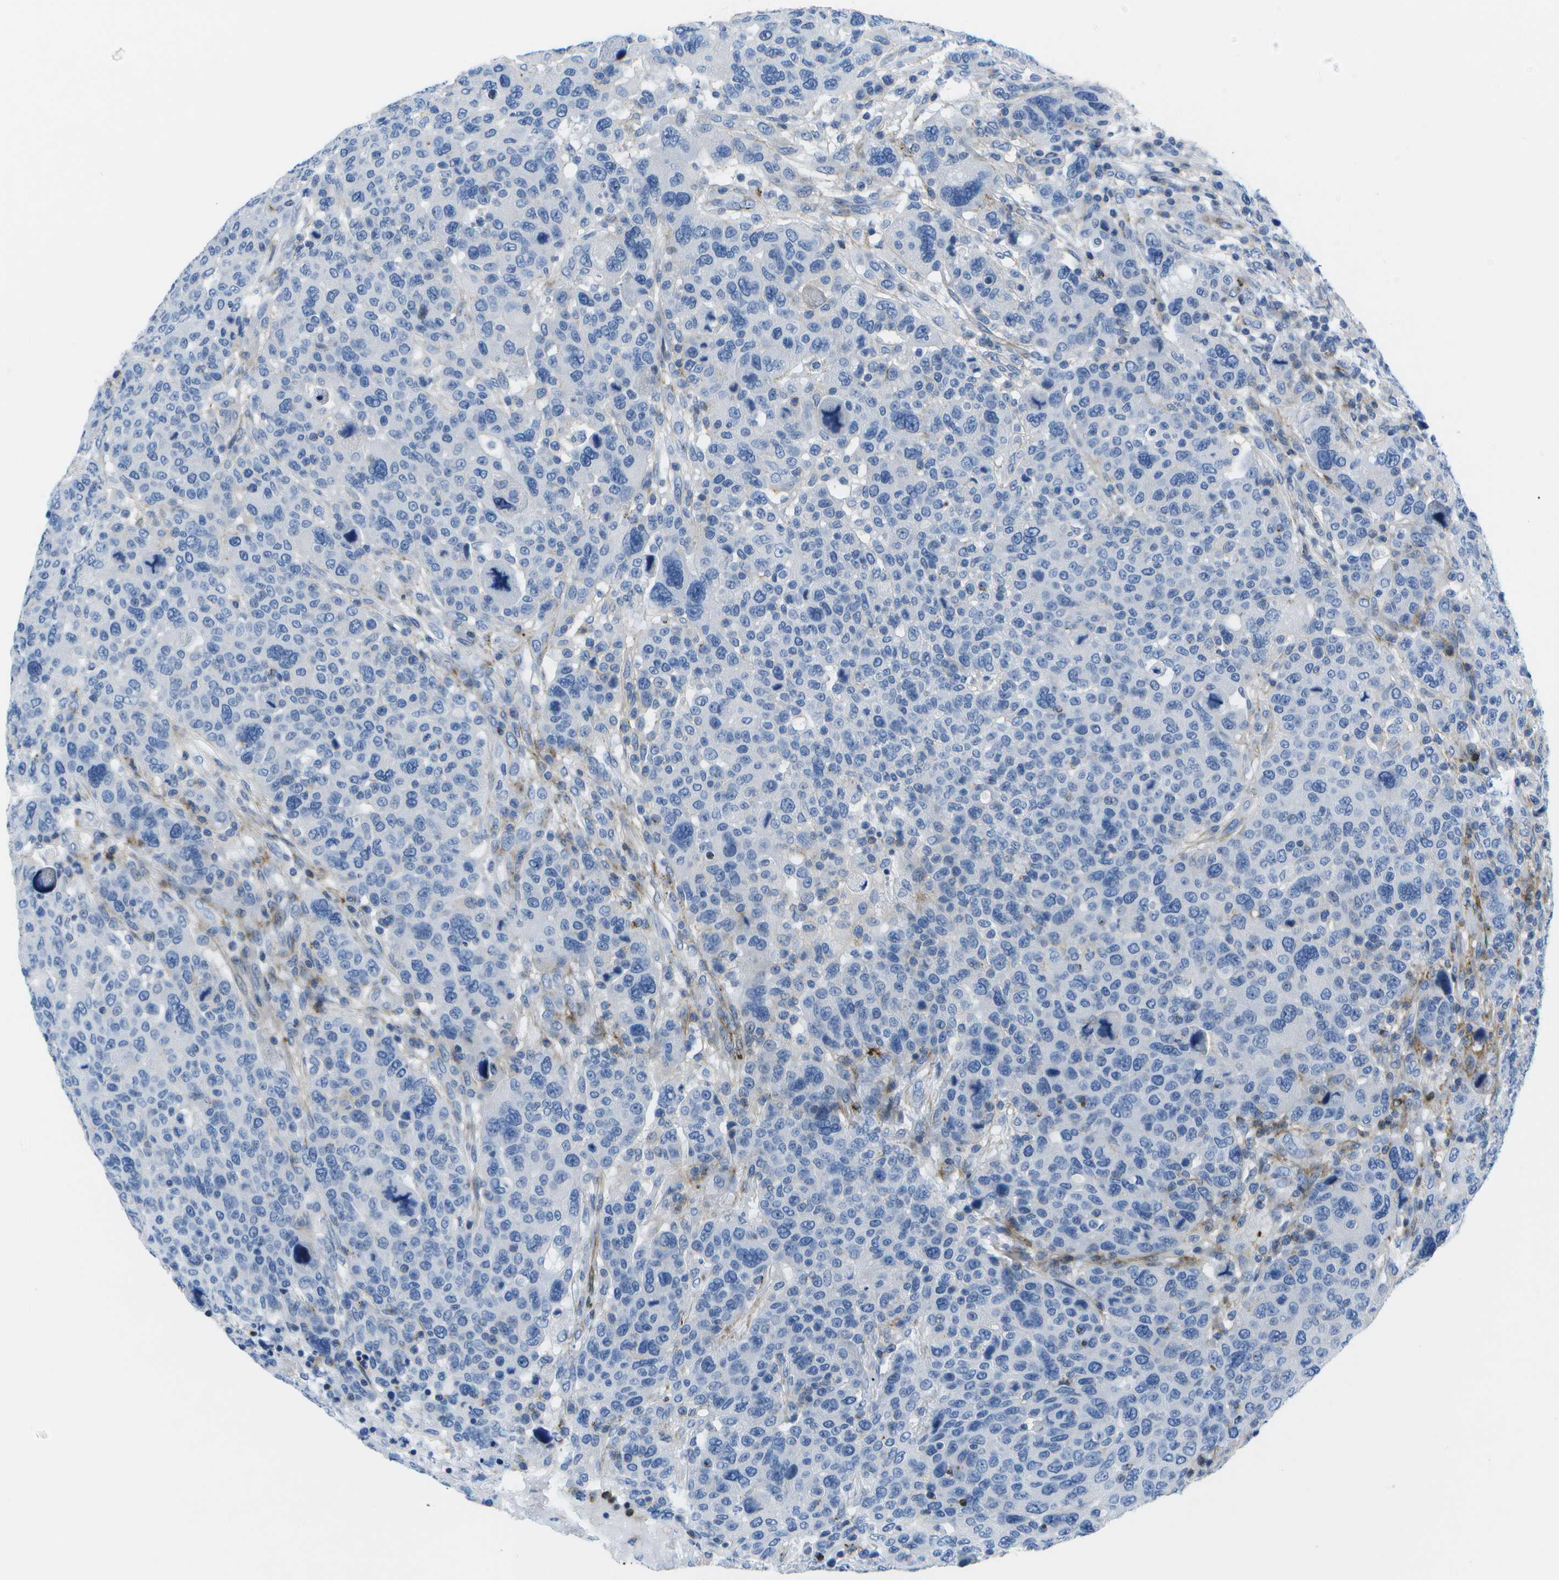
{"staining": {"intensity": "negative", "quantity": "none", "location": "none"}, "tissue": "breast cancer", "cell_type": "Tumor cells", "image_type": "cancer", "snomed": [{"axis": "morphology", "description": "Duct carcinoma"}, {"axis": "topography", "description": "Breast"}], "caption": "High power microscopy photomicrograph of an IHC micrograph of breast invasive ductal carcinoma, revealing no significant staining in tumor cells.", "gene": "ADGRG6", "patient": {"sex": "female", "age": 50}}